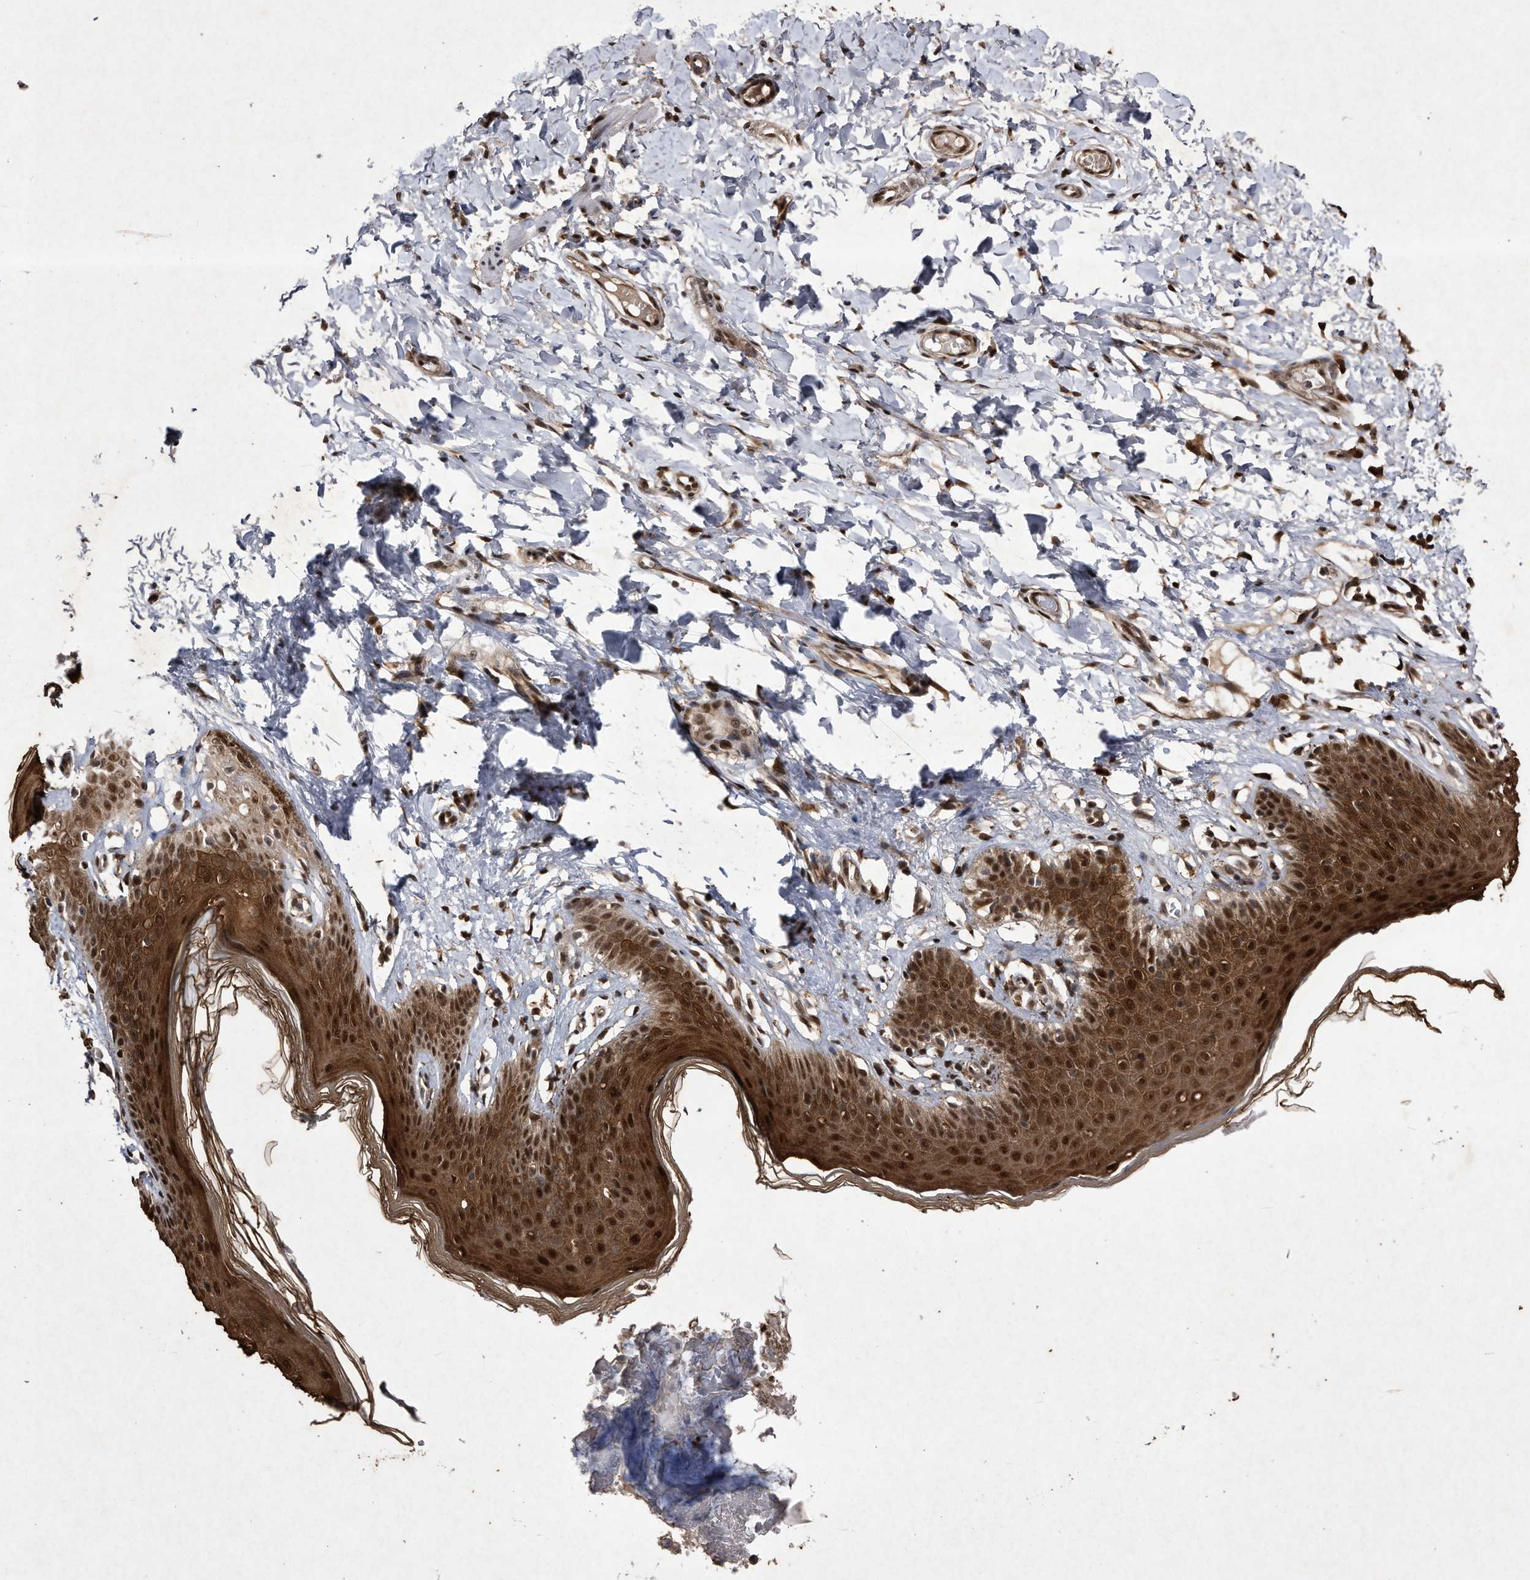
{"staining": {"intensity": "strong", "quantity": ">75%", "location": "cytoplasmic/membranous,nuclear"}, "tissue": "skin", "cell_type": "Epidermal cells", "image_type": "normal", "snomed": [{"axis": "morphology", "description": "Normal tissue, NOS"}, {"axis": "topography", "description": "Vulva"}], "caption": "Protein staining shows strong cytoplasmic/membranous,nuclear staining in approximately >75% of epidermal cells in normal skin. (IHC, brightfield microscopy, high magnification).", "gene": "RAD23B", "patient": {"sex": "female", "age": 66}}